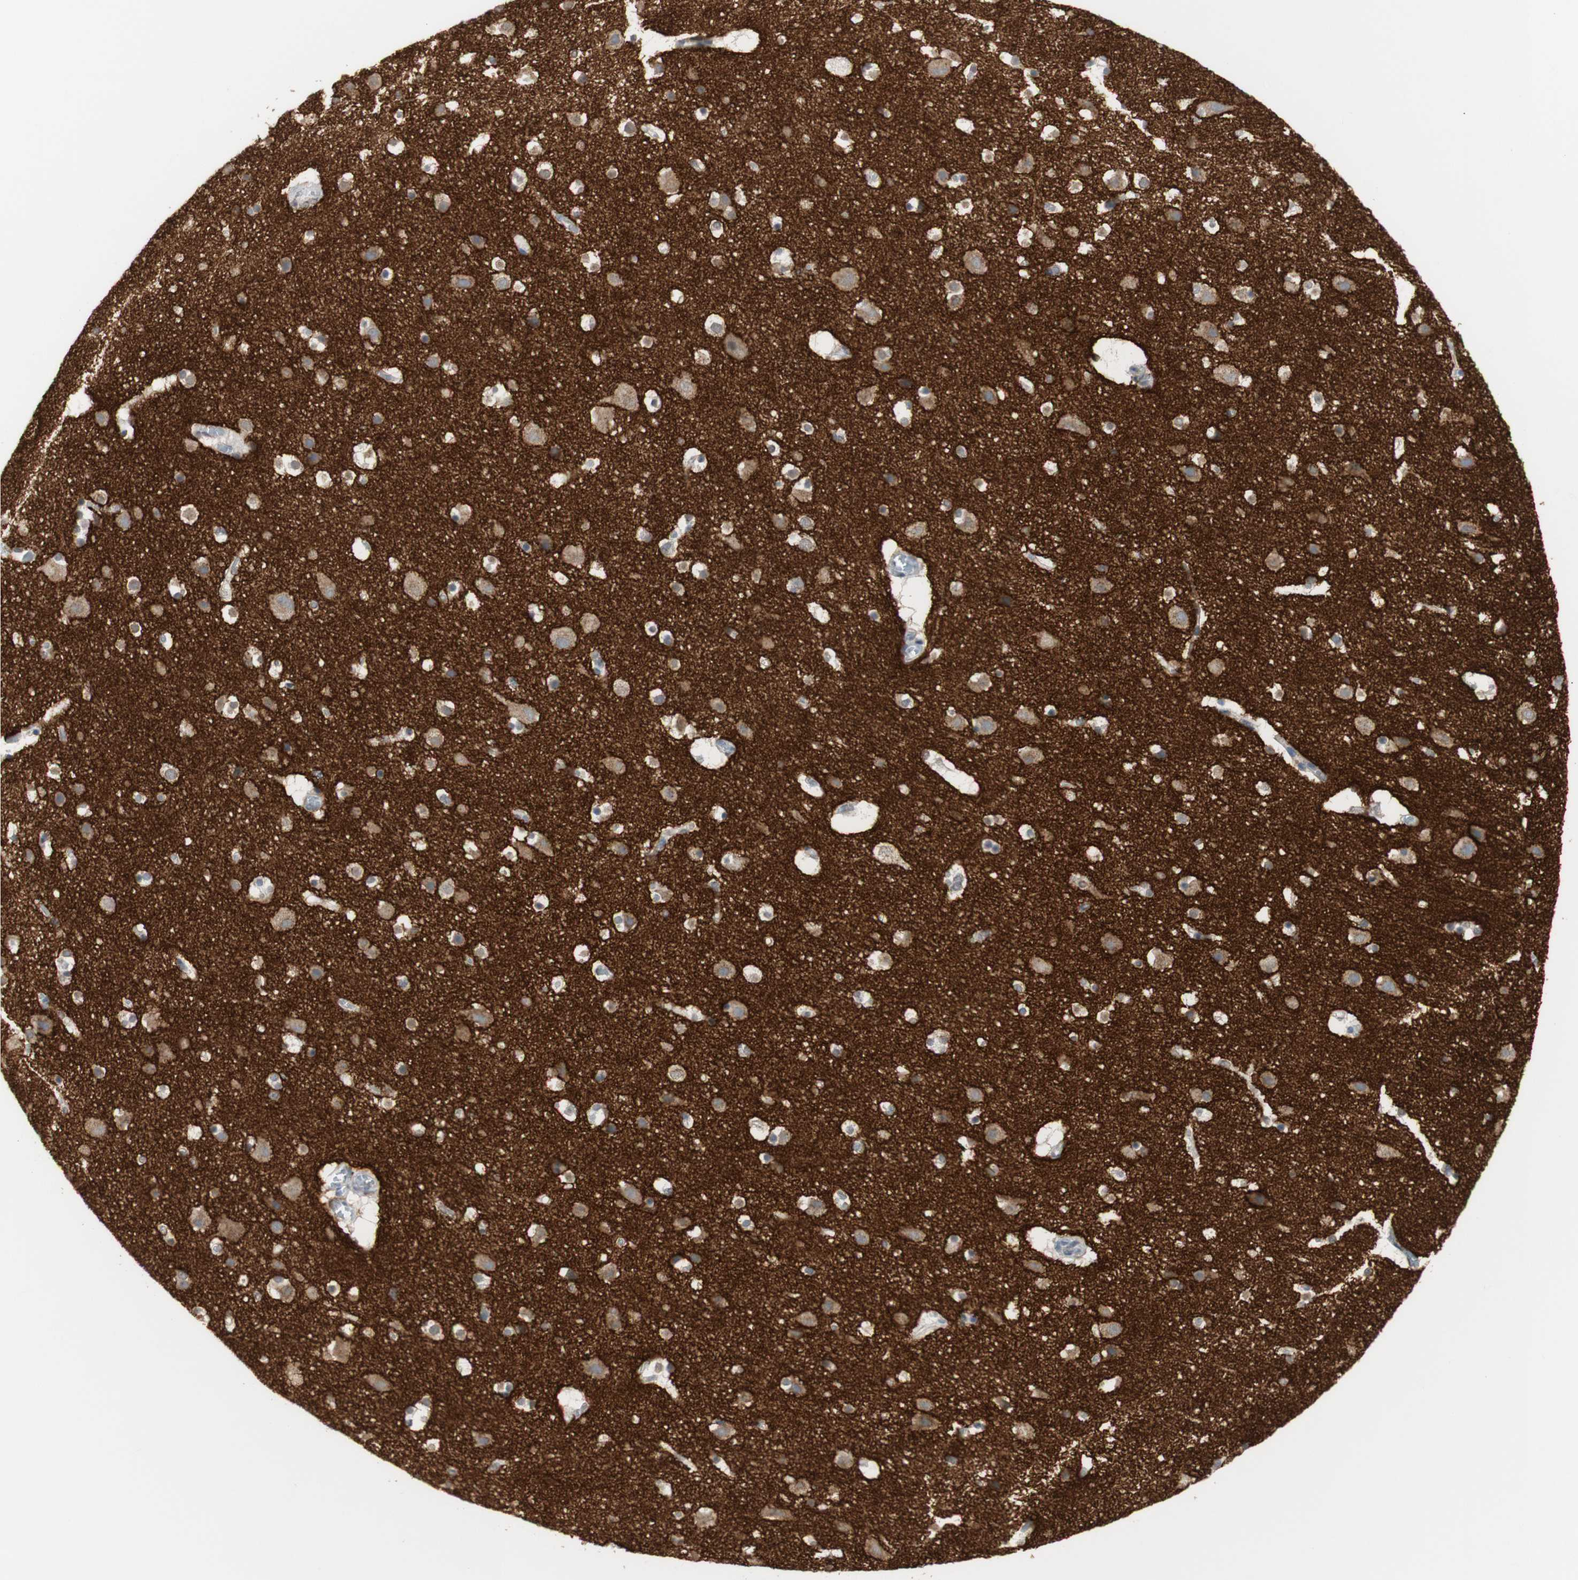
{"staining": {"intensity": "negative", "quantity": "none", "location": "none"}, "tissue": "cerebral cortex", "cell_type": "Endothelial cells", "image_type": "normal", "snomed": [{"axis": "morphology", "description": "Normal tissue, NOS"}, {"axis": "topography", "description": "Cerebral cortex"}], "caption": "IHC photomicrograph of normal cerebral cortex: cerebral cortex stained with DAB demonstrates no significant protein staining in endothelial cells.", "gene": "L1CAM", "patient": {"sex": "male", "age": 45}}